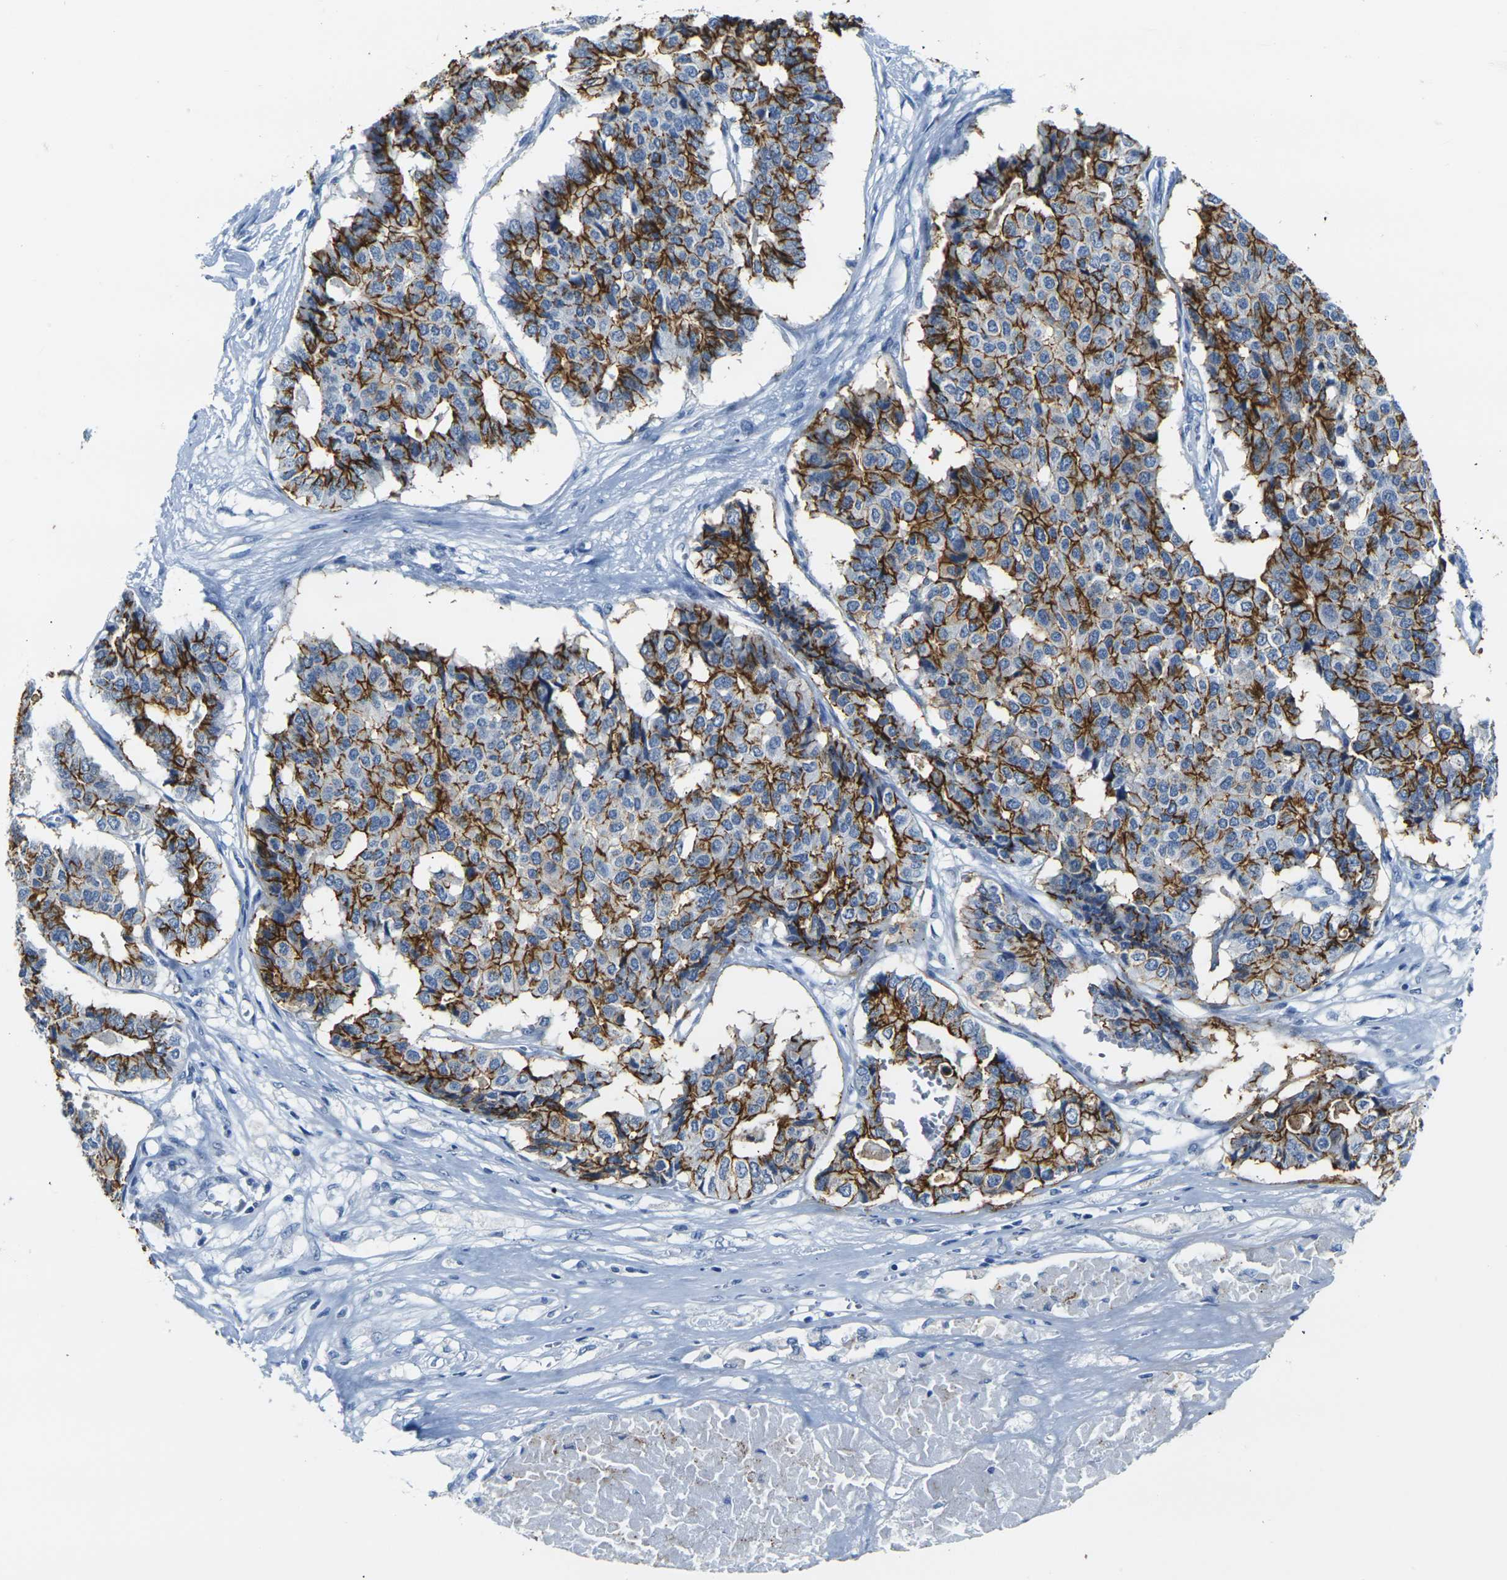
{"staining": {"intensity": "strong", "quantity": ">75%", "location": "cytoplasmic/membranous"}, "tissue": "pancreatic cancer", "cell_type": "Tumor cells", "image_type": "cancer", "snomed": [{"axis": "morphology", "description": "Adenocarcinoma, NOS"}, {"axis": "topography", "description": "Pancreas"}], "caption": "Strong cytoplasmic/membranous positivity for a protein is identified in about >75% of tumor cells of pancreatic adenocarcinoma using immunohistochemistry (IHC).", "gene": "CLDN7", "patient": {"sex": "male", "age": 50}}